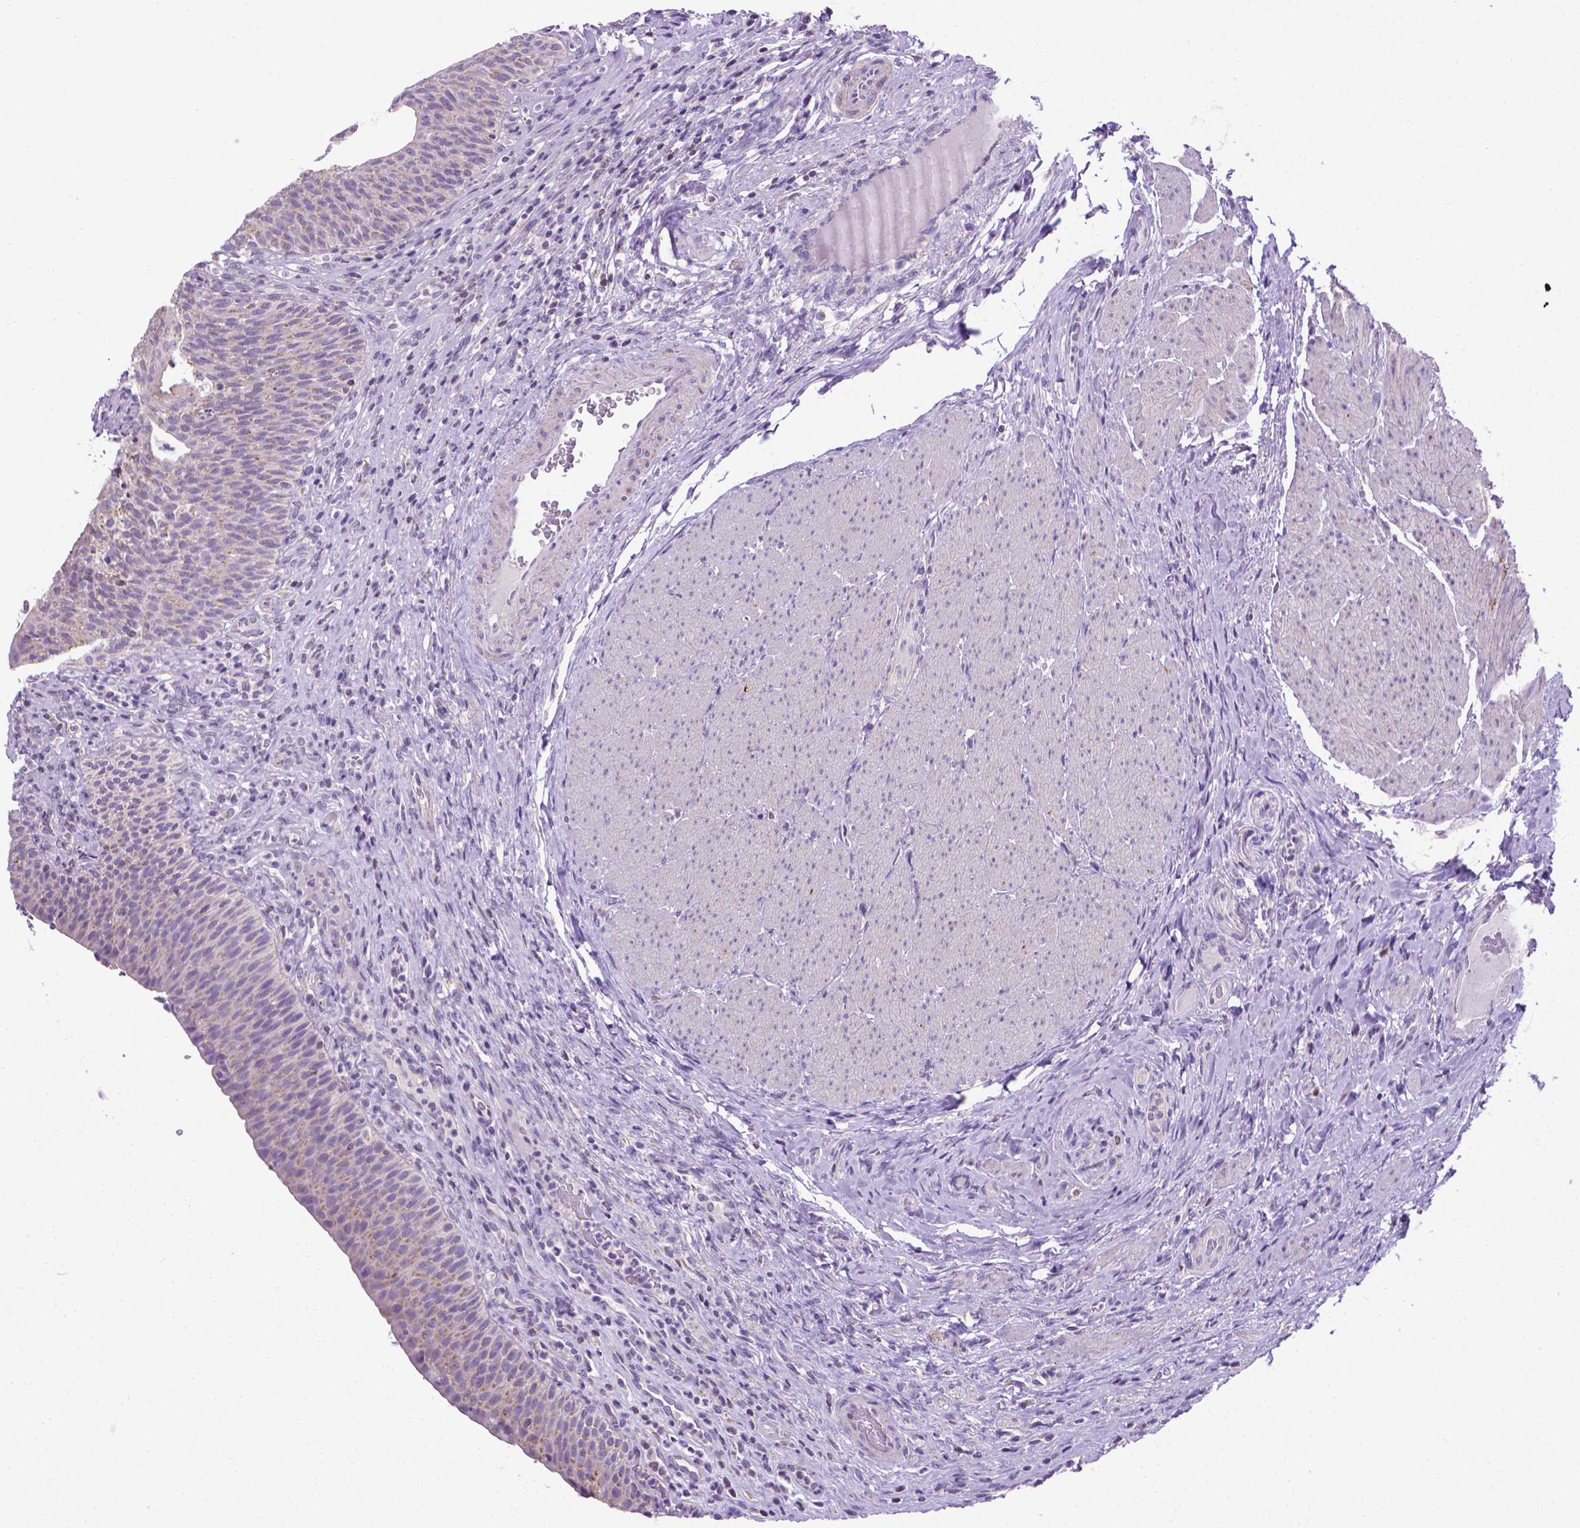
{"staining": {"intensity": "moderate", "quantity": "25%-75%", "location": "cytoplasmic/membranous"}, "tissue": "urinary bladder", "cell_type": "Urothelial cells", "image_type": "normal", "snomed": [{"axis": "morphology", "description": "Normal tissue, NOS"}, {"axis": "topography", "description": "Urinary bladder"}, {"axis": "topography", "description": "Peripheral nerve tissue"}], "caption": "Benign urinary bladder demonstrates moderate cytoplasmic/membranous staining in about 25%-75% of urothelial cells Nuclei are stained in blue..", "gene": "POU3F3", "patient": {"sex": "male", "age": 66}}